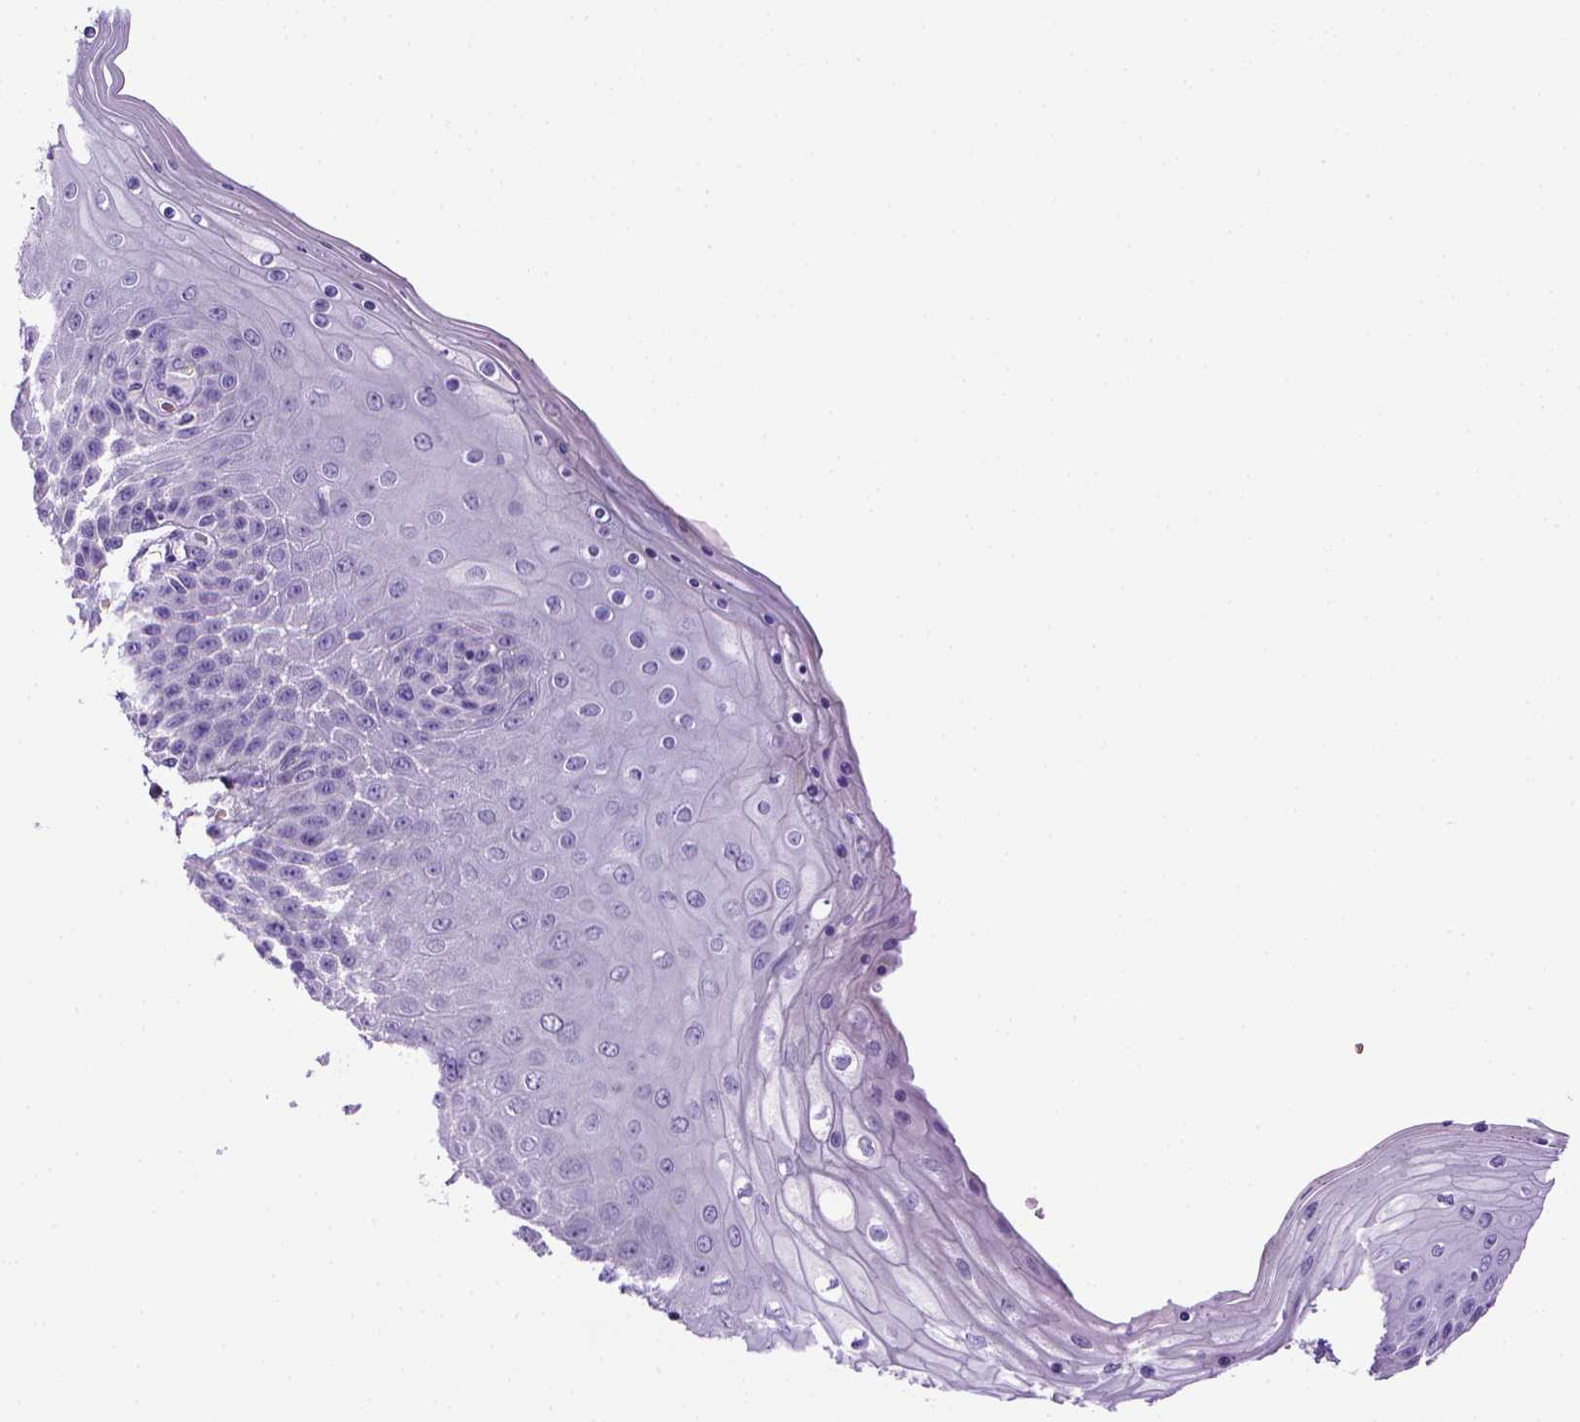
{"staining": {"intensity": "negative", "quantity": "none", "location": "none"}, "tissue": "skin", "cell_type": "Epidermal cells", "image_type": "normal", "snomed": [{"axis": "morphology", "description": "Normal tissue, NOS"}, {"axis": "topography", "description": "Anal"}], "caption": "High power microscopy image of an IHC image of unremarkable skin, revealing no significant expression in epidermal cells.", "gene": "BAAT", "patient": {"sex": "female", "age": 46}}